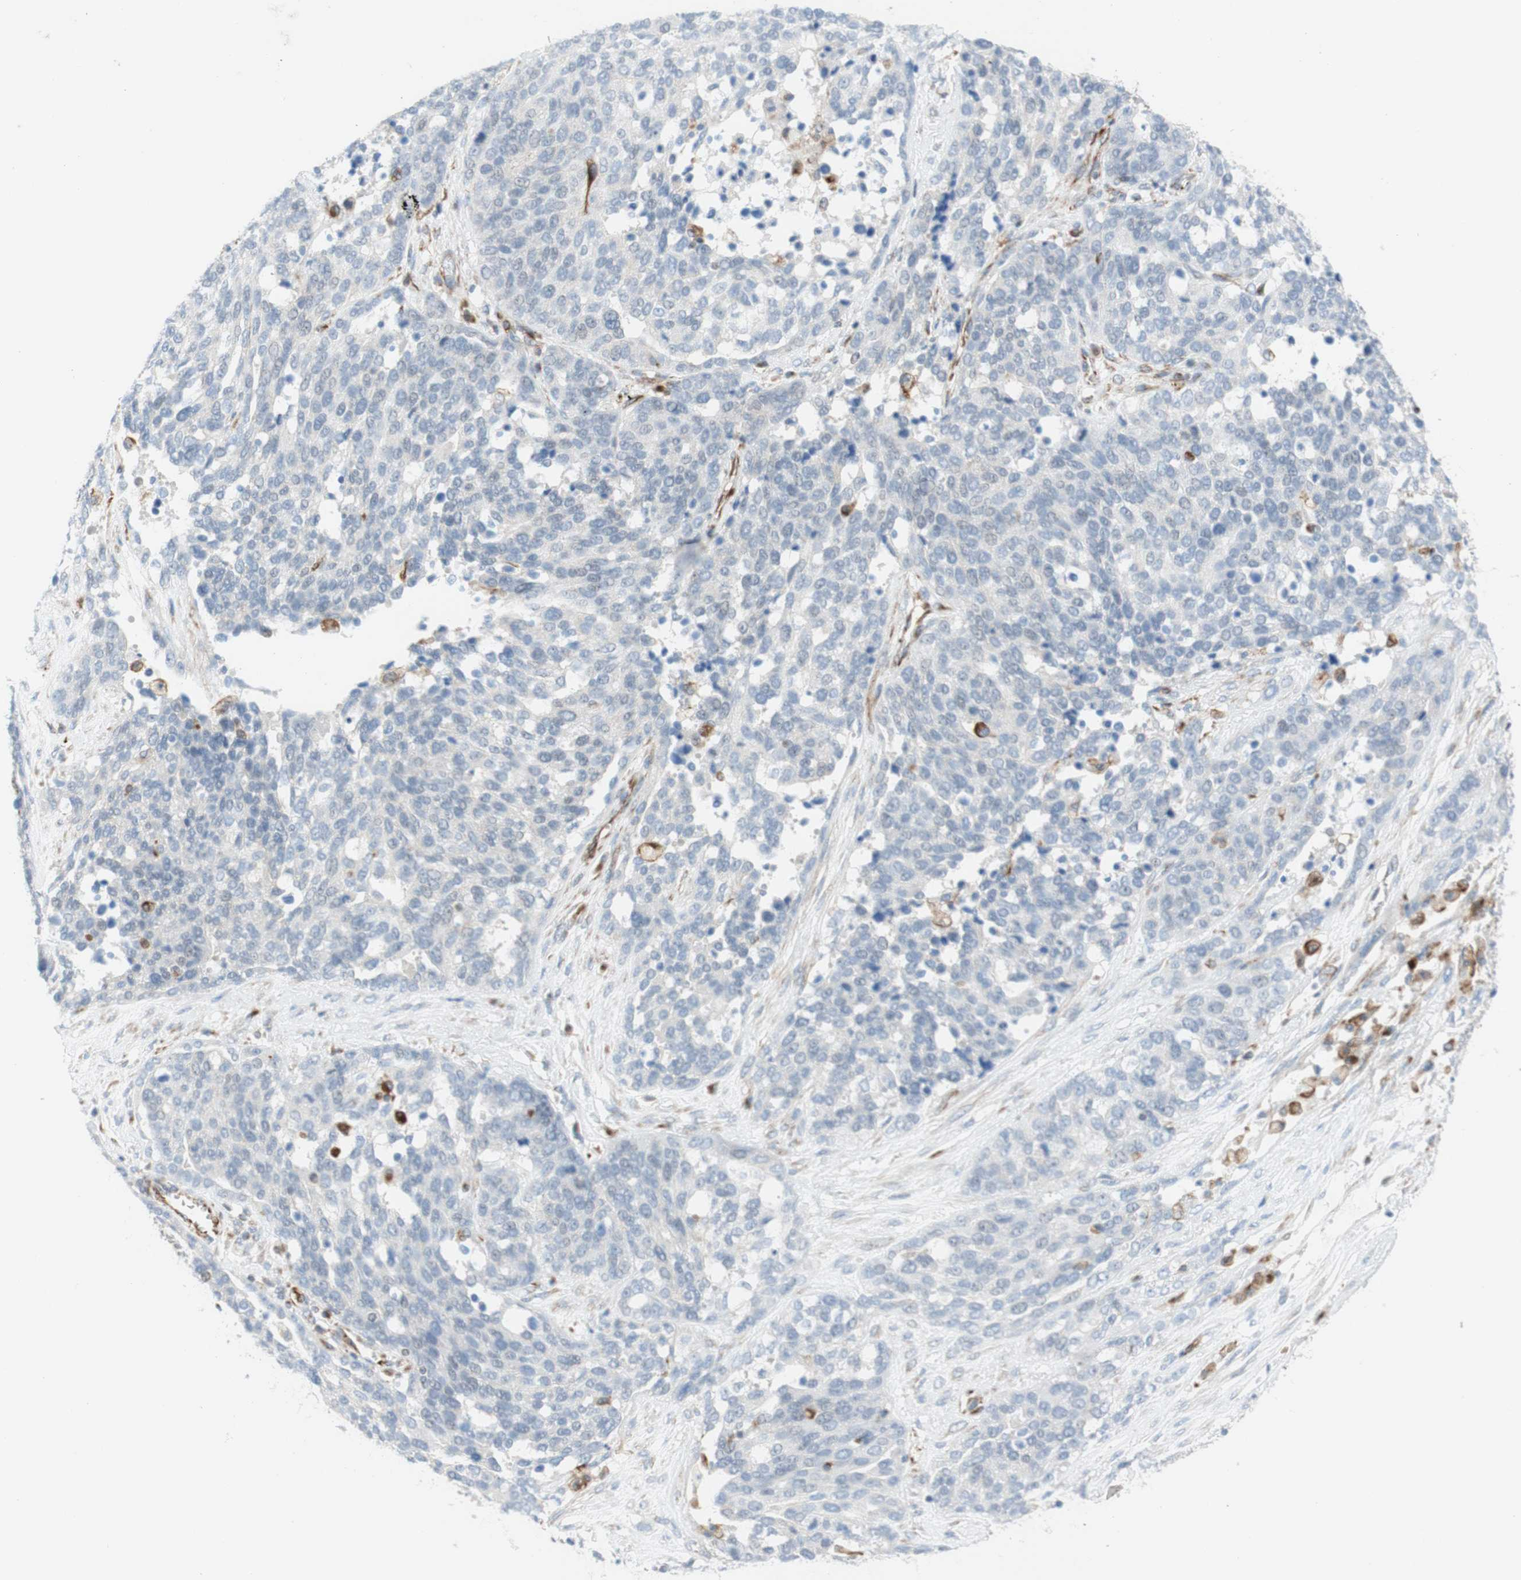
{"staining": {"intensity": "moderate", "quantity": "<25%", "location": "cytoplasmic/membranous"}, "tissue": "ovarian cancer", "cell_type": "Tumor cells", "image_type": "cancer", "snomed": [{"axis": "morphology", "description": "Cystadenocarcinoma, serous, NOS"}, {"axis": "topography", "description": "Ovary"}], "caption": "Tumor cells exhibit low levels of moderate cytoplasmic/membranous expression in about <25% of cells in ovarian cancer.", "gene": "POU2AF1", "patient": {"sex": "female", "age": 44}}